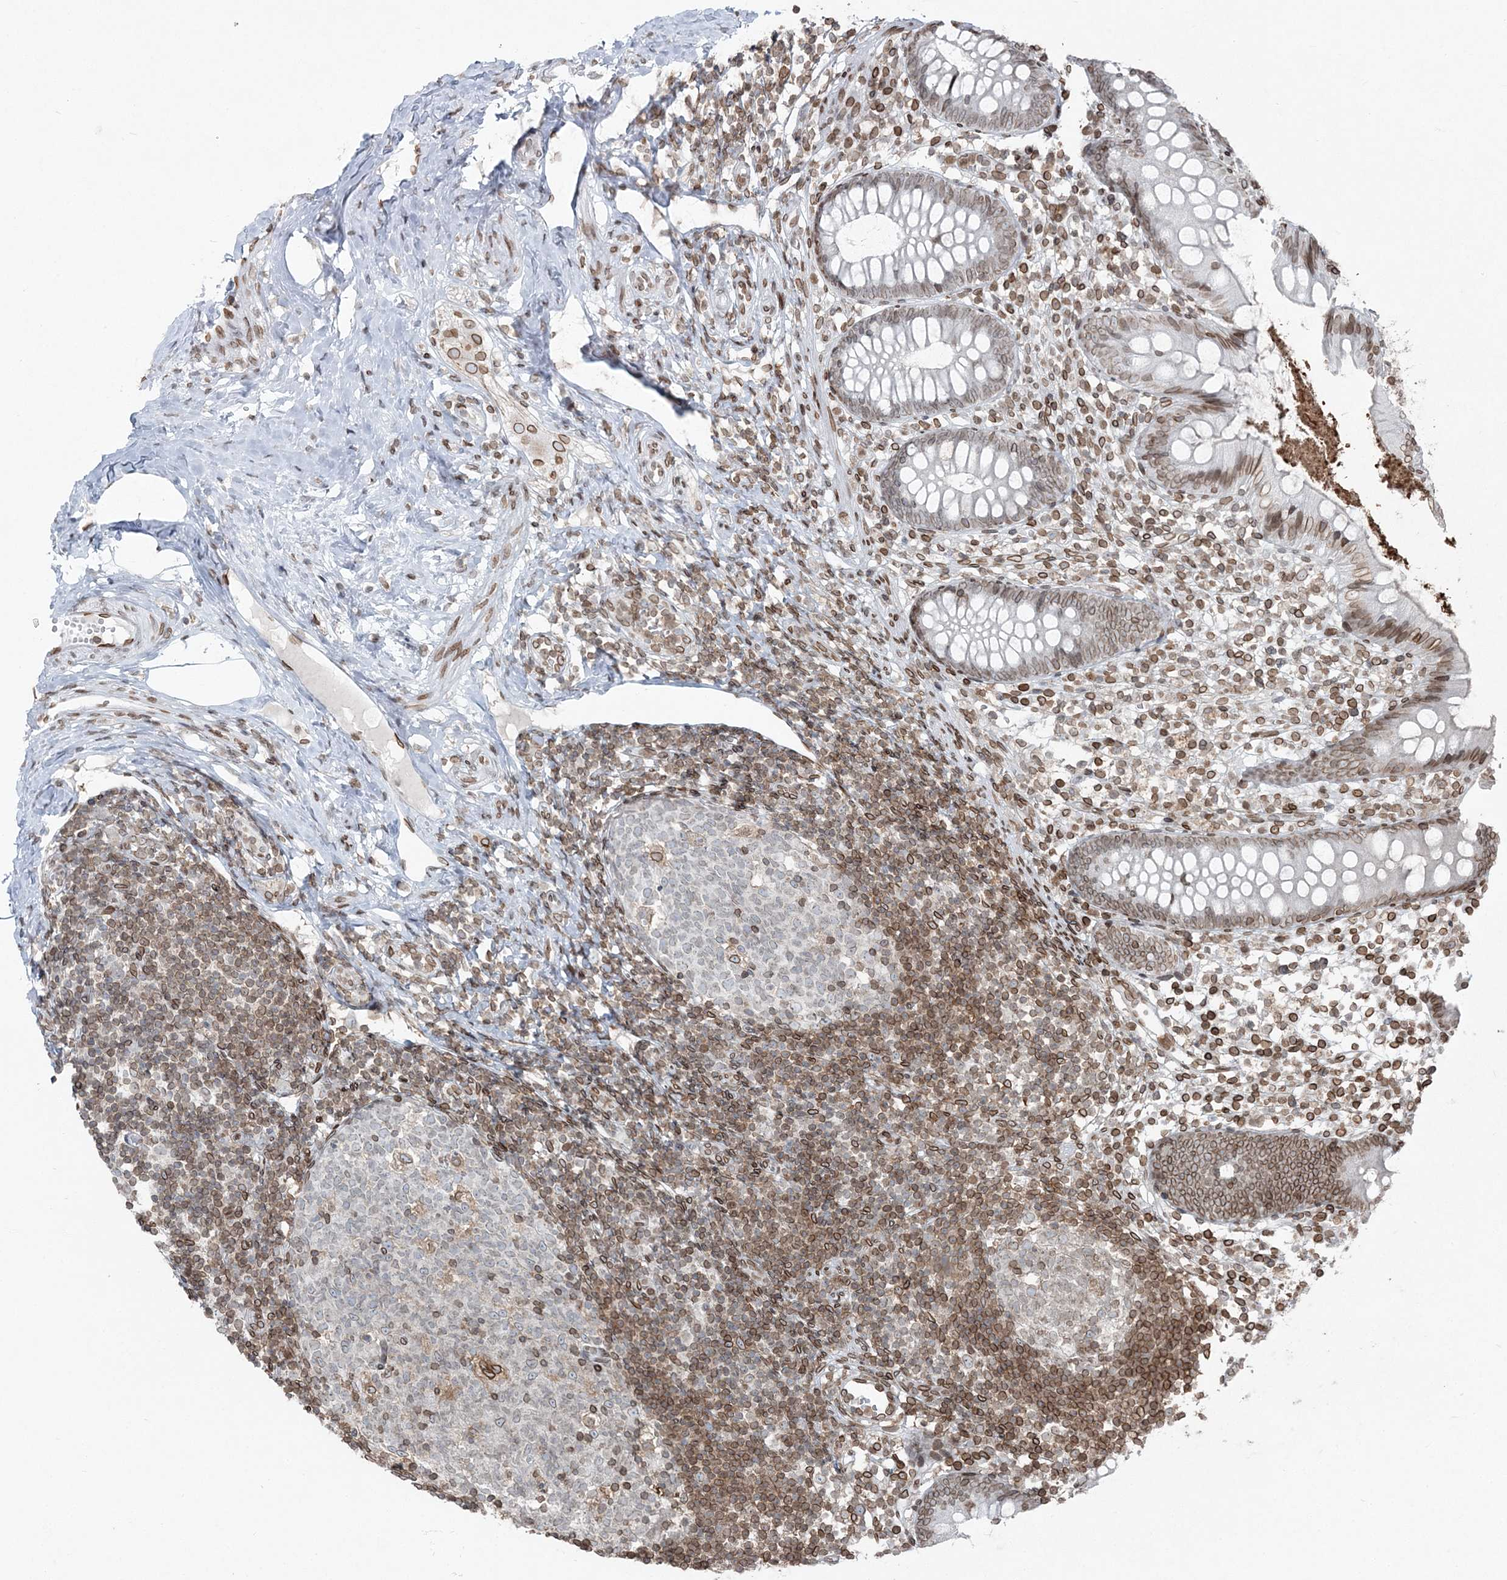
{"staining": {"intensity": "moderate", "quantity": ">75%", "location": "cytoplasmic/membranous,nuclear"}, "tissue": "appendix", "cell_type": "Glandular cells", "image_type": "normal", "snomed": [{"axis": "morphology", "description": "Normal tissue, NOS"}, {"axis": "topography", "description": "Appendix"}], "caption": "Moderate cytoplasmic/membranous,nuclear expression for a protein is identified in approximately >75% of glandular cells of normal appendix using immunohistochemistry (IHC).", "gene": "GJD4", "patient": {"sex": "female", "age": 20}}